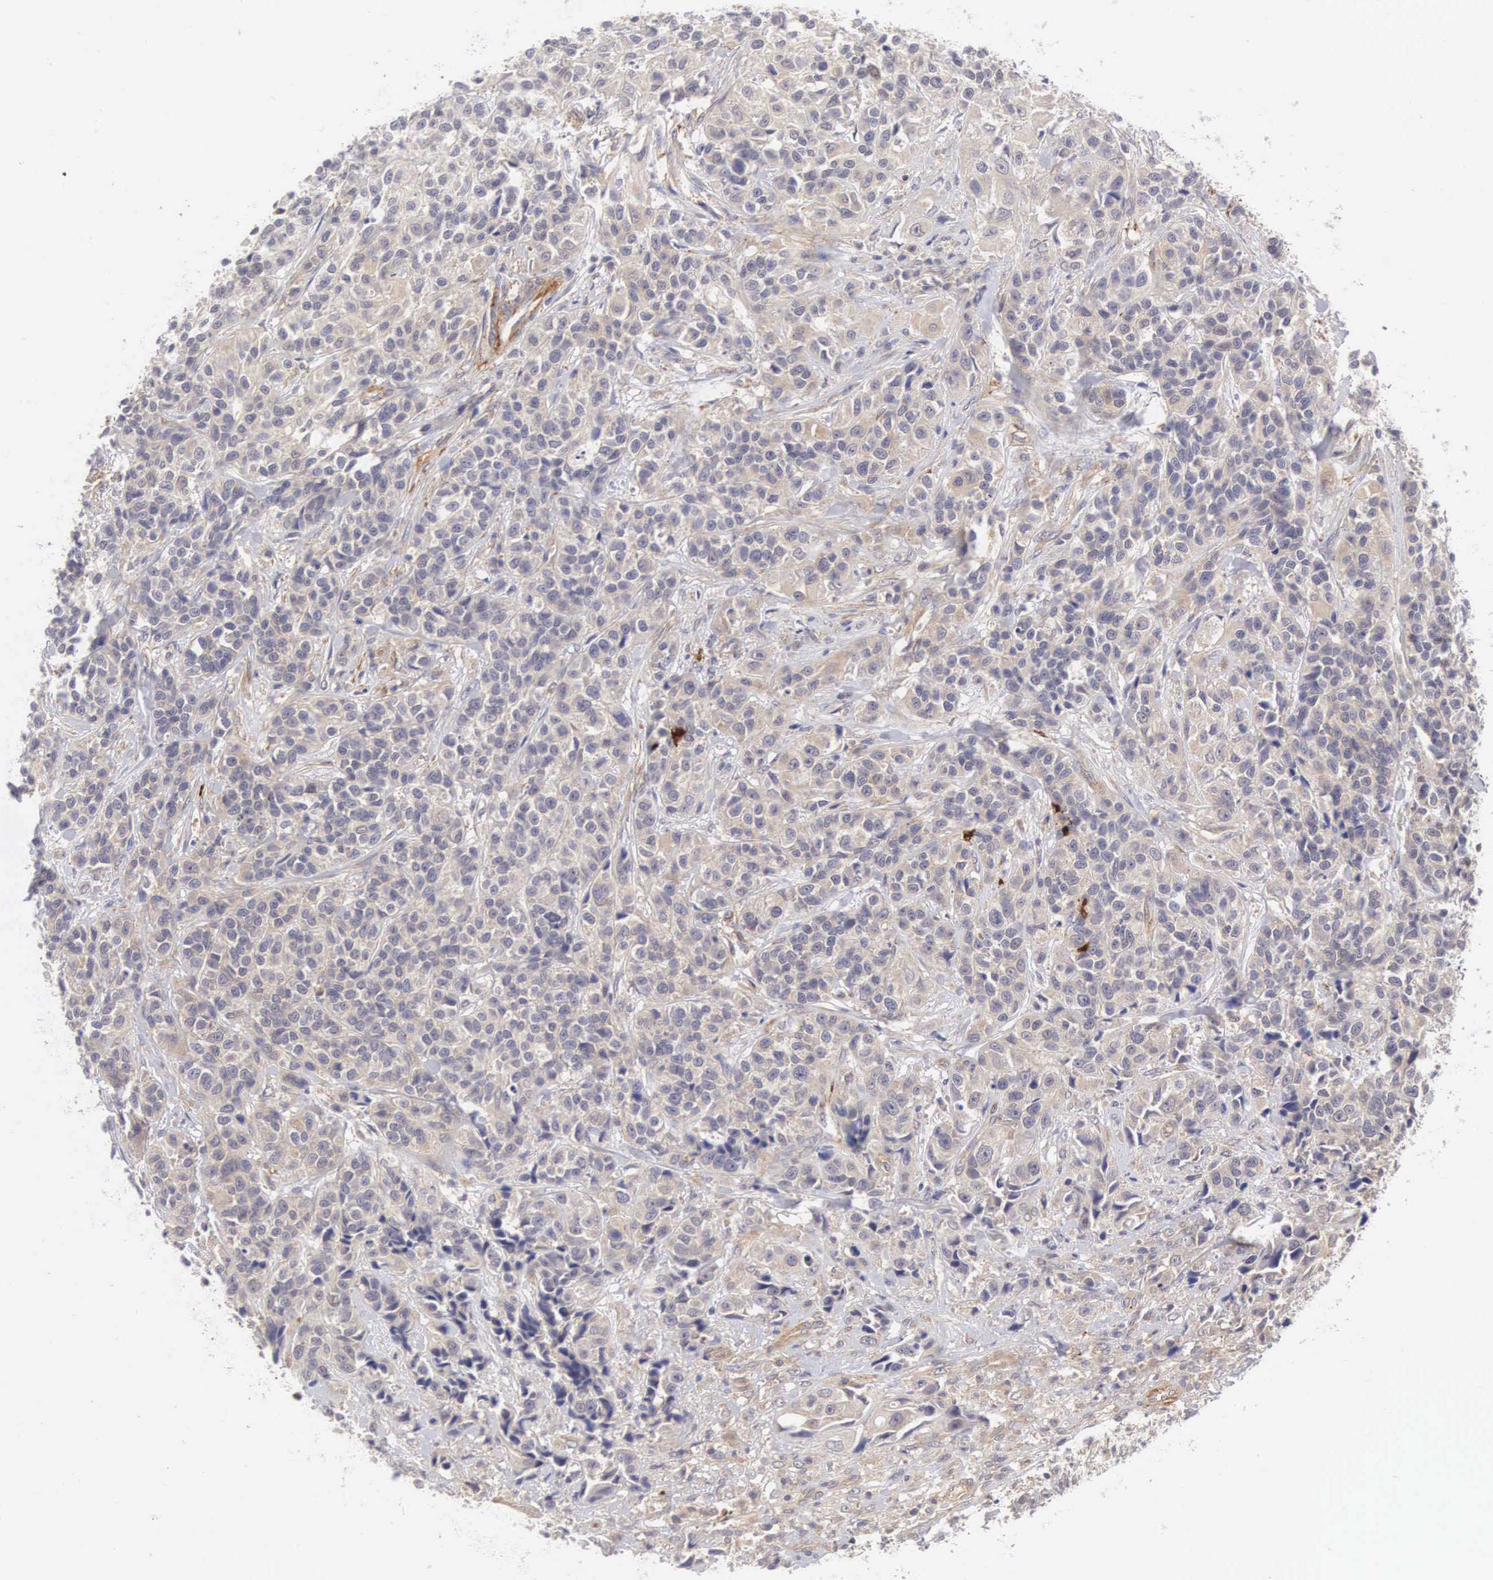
{"staining": {"intensity": "weak", "quantity": "25%-75%", "location": "cytoplasmic/membranous"}, "tissue": "urothelial cancer", "cell_type": "Tumor cells", "image_type": "cancer", "snomed": [{"axis": "morphology", "description": "Urothelial carcinoma, High grade"}, {"axis": "topography", "description": "Urinary bladder"}], "caption": "High-grade urothelial carcinoma tissue displays weak cytoplasmic/membranous staining in approximately 25%-75% of tumor cells, visualized by immunohistochemistry.", "gene": "CD1A", "patient": {"sex": "female", "age": 81}}